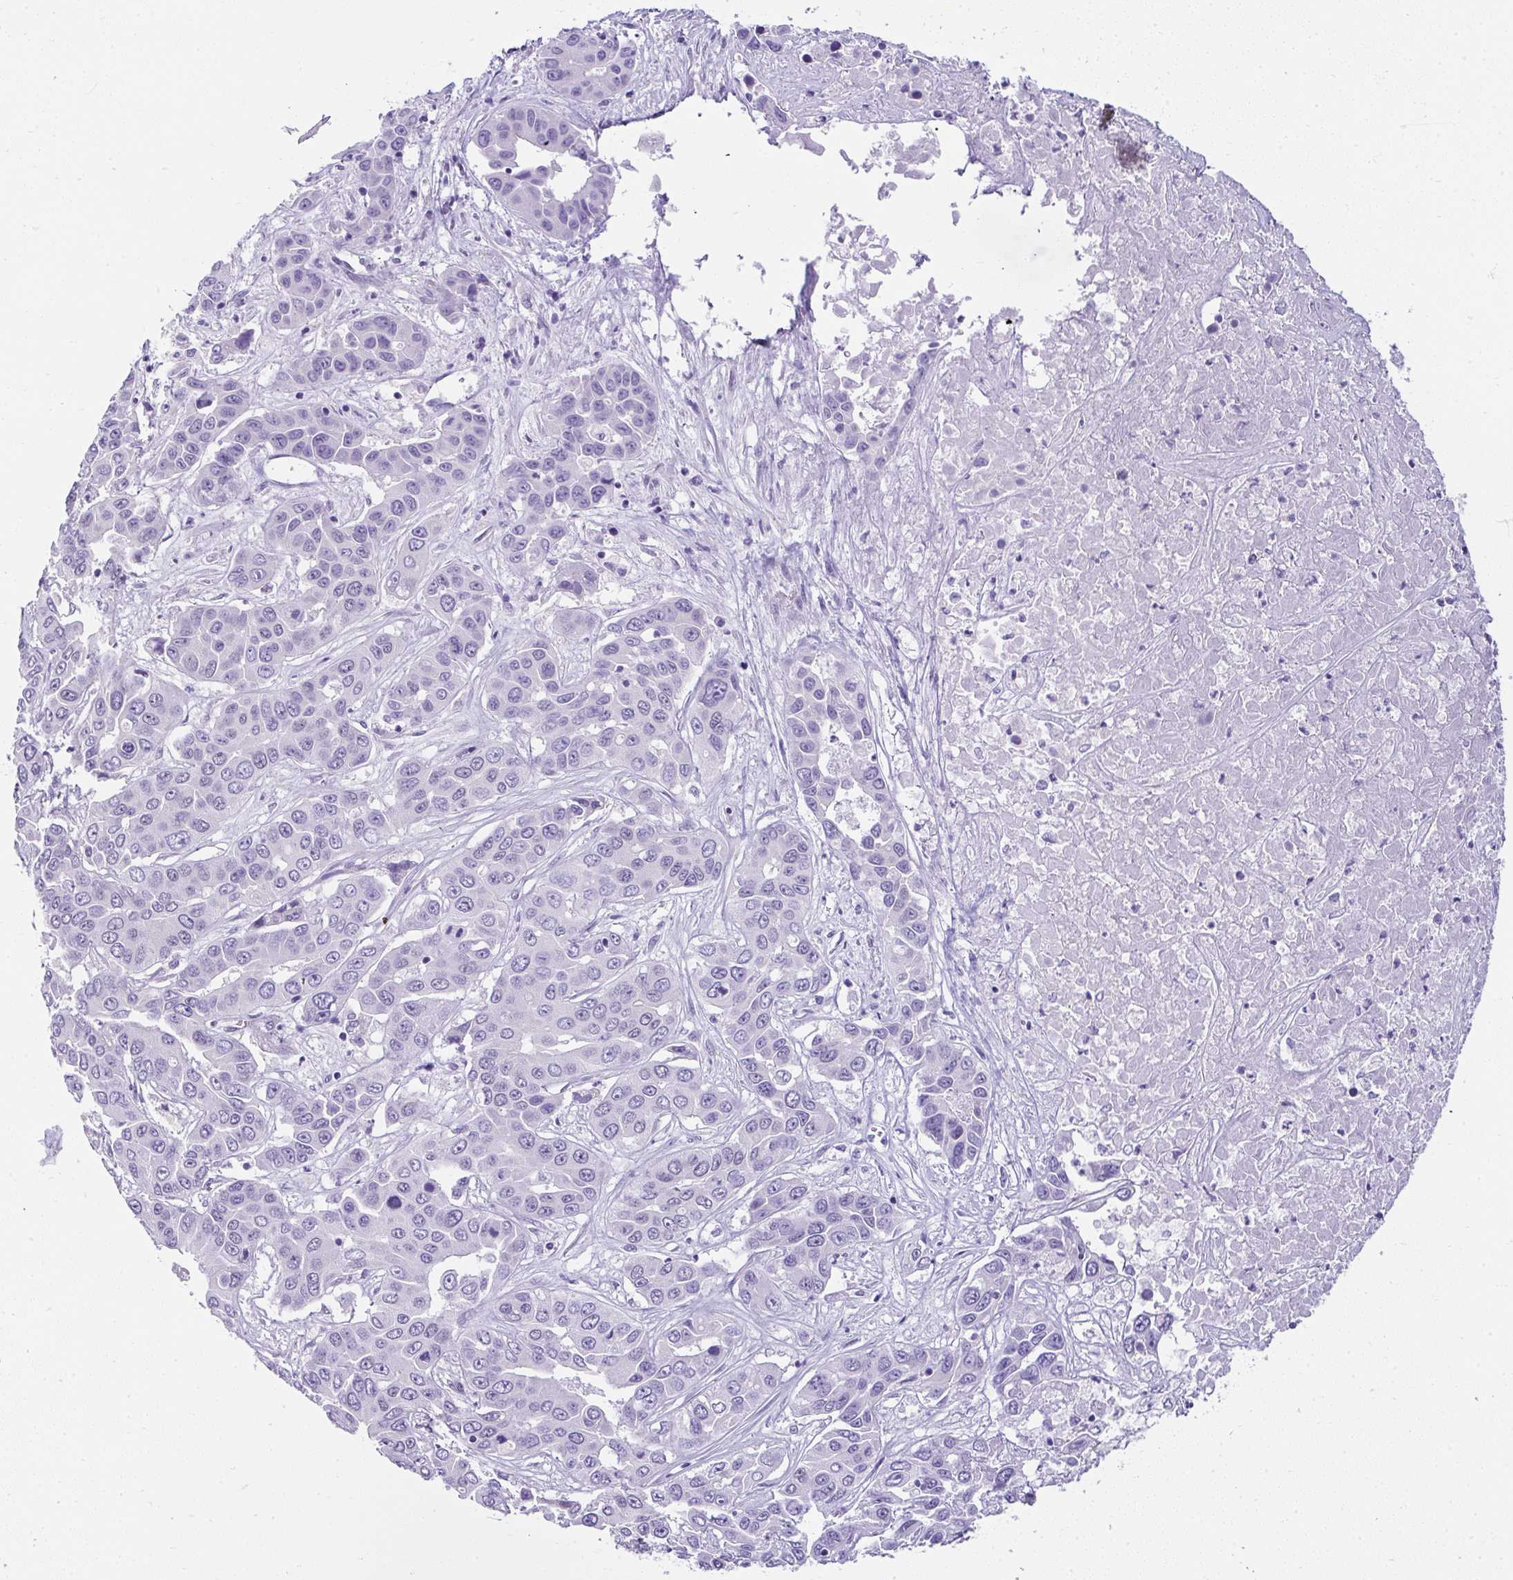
{"staining": {"intensity": "negative", "quantity": "none", "location": "none"}, "tissue": "liver cancer", "cell_type": "Tumor cells", "image_type": "cancer", "snomed": [{"axis": "morphology", "description": "Cholangiocarcinoma"}, {"axis": "topography", "description": "Liver"}], "caption": "This is a photomicrograph of immunohistochemistry (IHC) staining of cholangiocarcinoma (liver), which shows no expression in tumor cells.", "gene": "RNF183", "patient": {"sex": "female", "age": 52}}